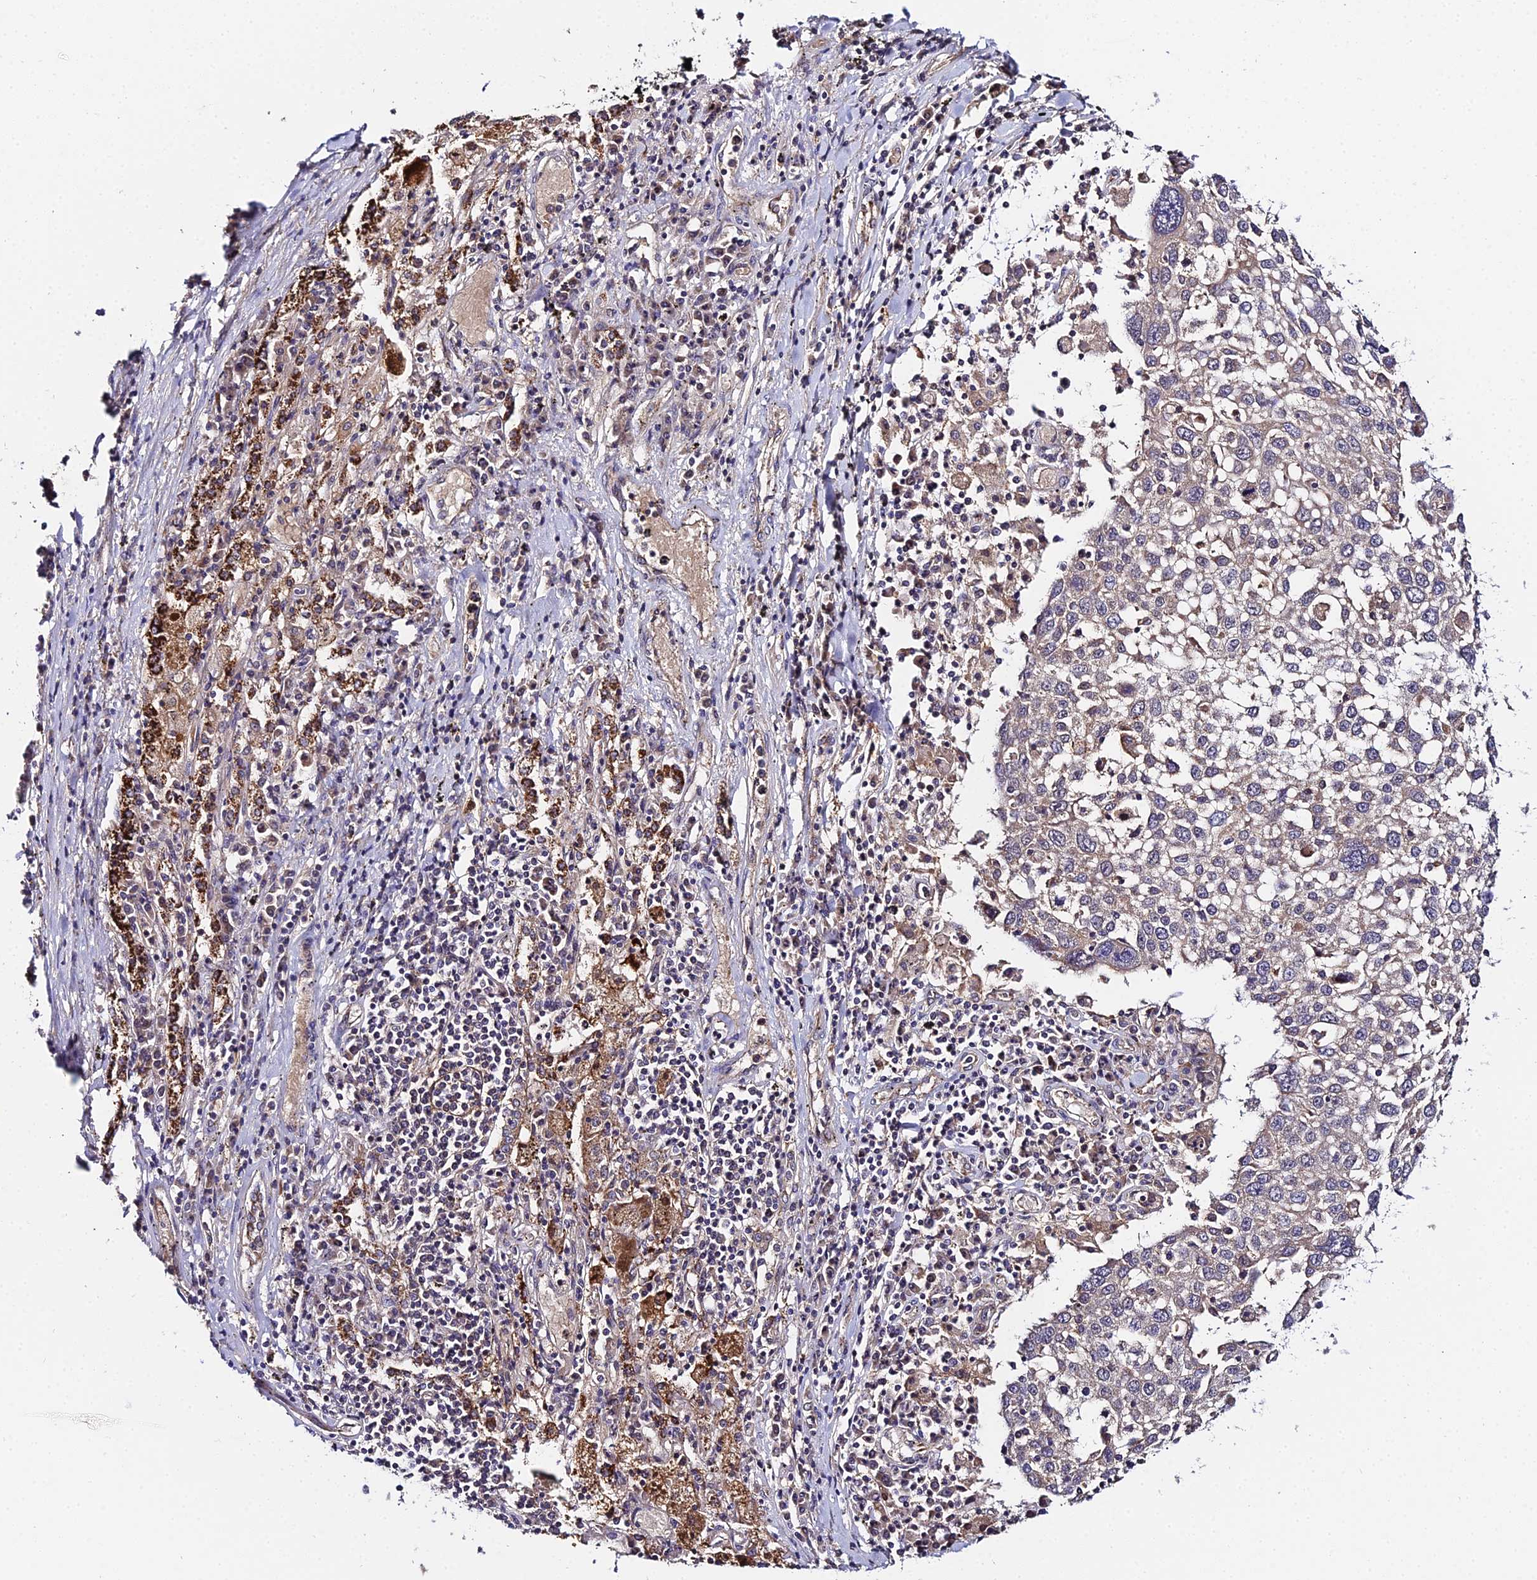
{"staining": {"intensity": "negative", "quantity": "none", "location": "none"}, "tissue": "lung cancer", "cell_type": "Tumor cells", "image_type": "cancer", "snomed": [{"axis": "morphology", "description": "Squamous cell carcinoma, NOS"}, {"axis": "topography", "description": "Lung"}], "caption": "This is an IHC micrograph of lung squamous cell carcinoma. There is no expression in tumor cells.", "gene": "ZBED8", "patient": {"sex": "male", "age": 65}}